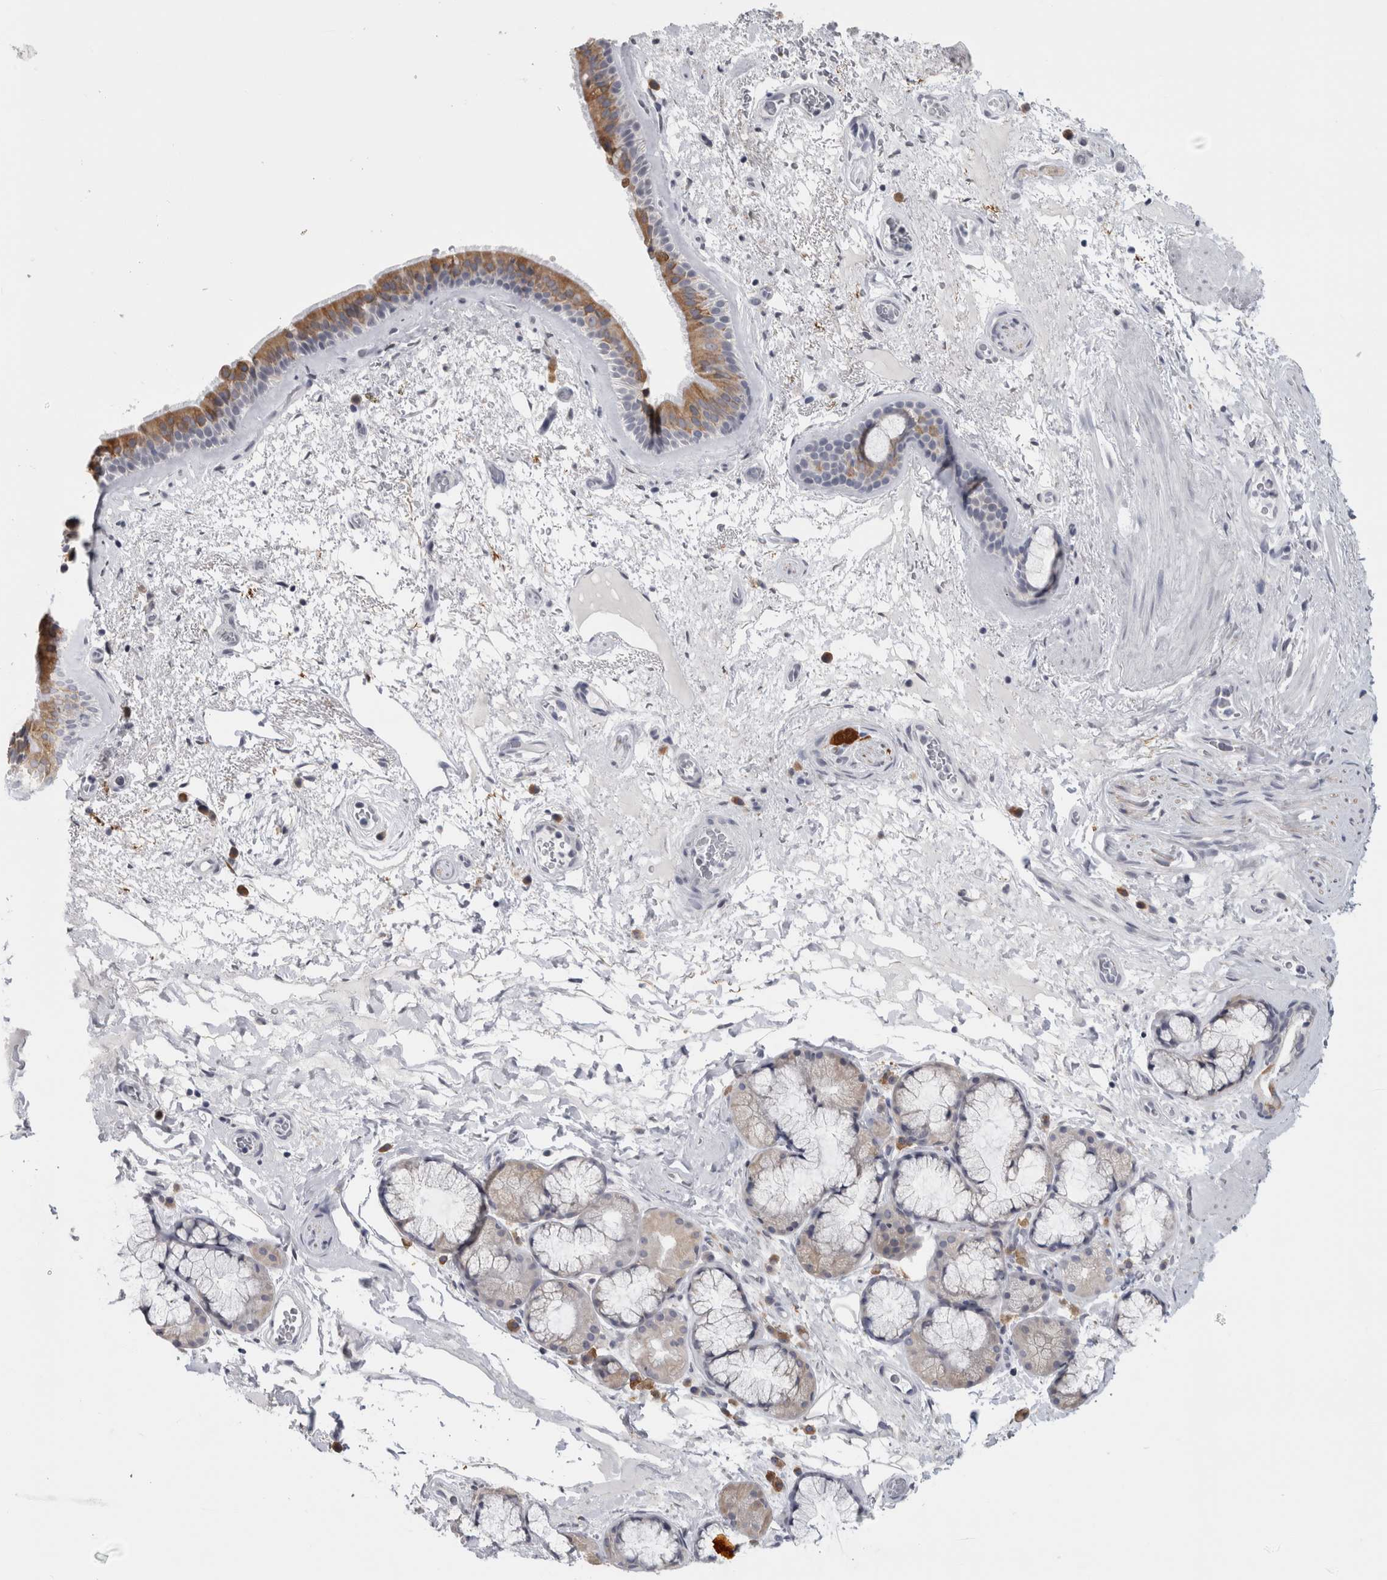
{"staining": {"intensity": "moderate", "quantity": ">75%", "location": "cytoplasmic/membranous"}, "tissue": "bronchus", "cell_type": "Respiratory epithelial cells", "image_type": "normal", "snomed": [{"axis": "morphology", "description": "Normal tissue, NOS"}, {"axis": "topography", "description": "Cartilage tissue"}], "caption": "The micrograph displays staining of benign bronchus, revealing moderate cytoplasmic/membranous protein staining (brown color) within respiratory epithelial cells.", "gene": "TMEM242", "patient": {"sex": "female", "age": 63}}